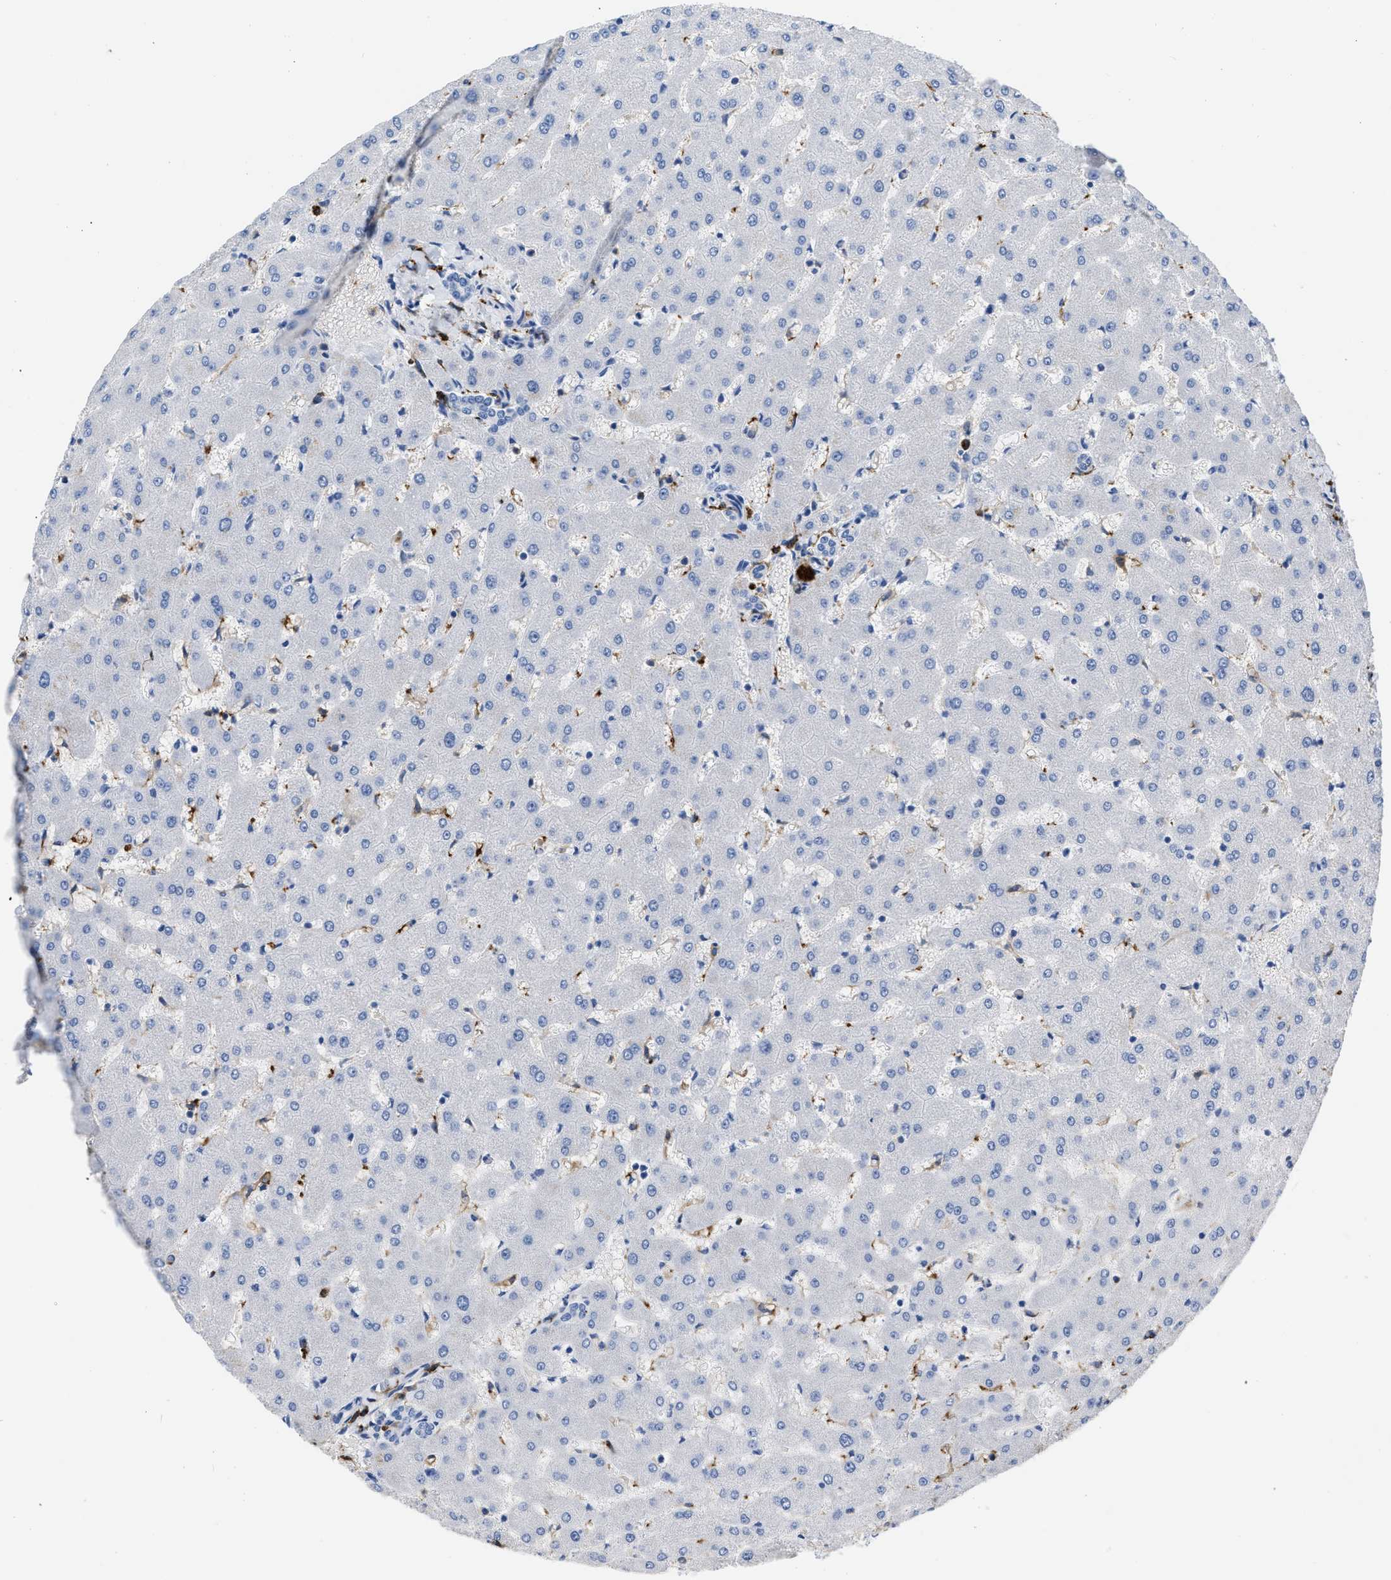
{"staining": {"intensity": "negative", "quantity": "none", "location": "none"}, "tissue": "liver", "cell_type": "Cholangiocytes", "image_type": "normal", "snomed": [{"axis": "morphology", "description": "Normal tissue, NOS"}, {"axis": "topography", "description": "Liver"}], "caption": "Immunohistochemical staining of normal liver exhibits no significant positivity in cholangiocytes. (DAB IHC, high magnification).", "gene": "FGF18", "patient": {"sex": "female", "age": 63}}